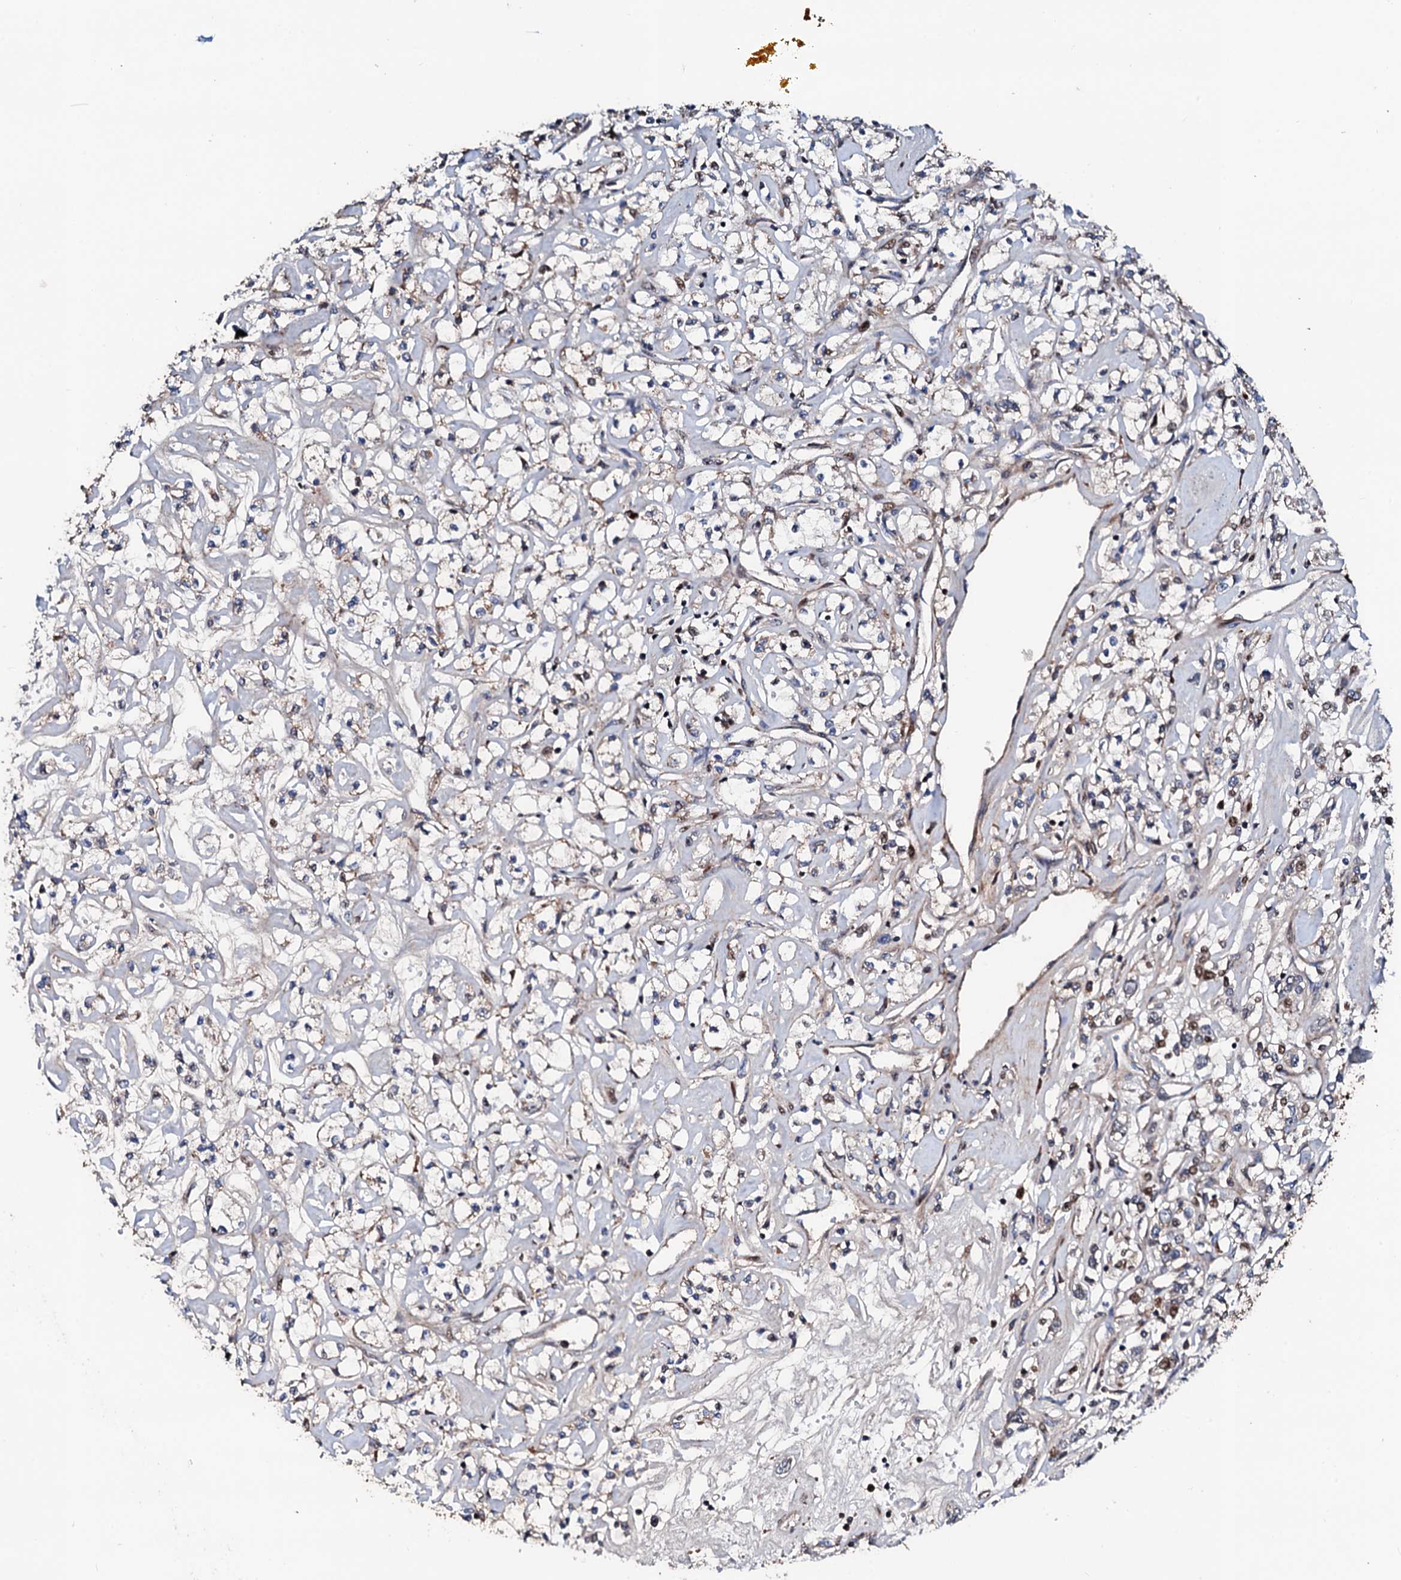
{"staining": {"intensity": "weak", "quantity": "25%-75%", "location": "cytoplasmic/membranous"}, "tissue": "renal cancer", "cell_type": "Tumor cells", "image_type": "cancer", "snomed": [{"axis": "morphology", "description": "Adenocarcinoma, NOS"}, {"axis": "topography", "description": "Kidney"}], "caption": "Renal cancer stained for a protein reveals weak cytoplasmic/membranous positivity in tumor cells.", "gene": "KIF18A", "patient": {"sex": "female", "age": 59}}